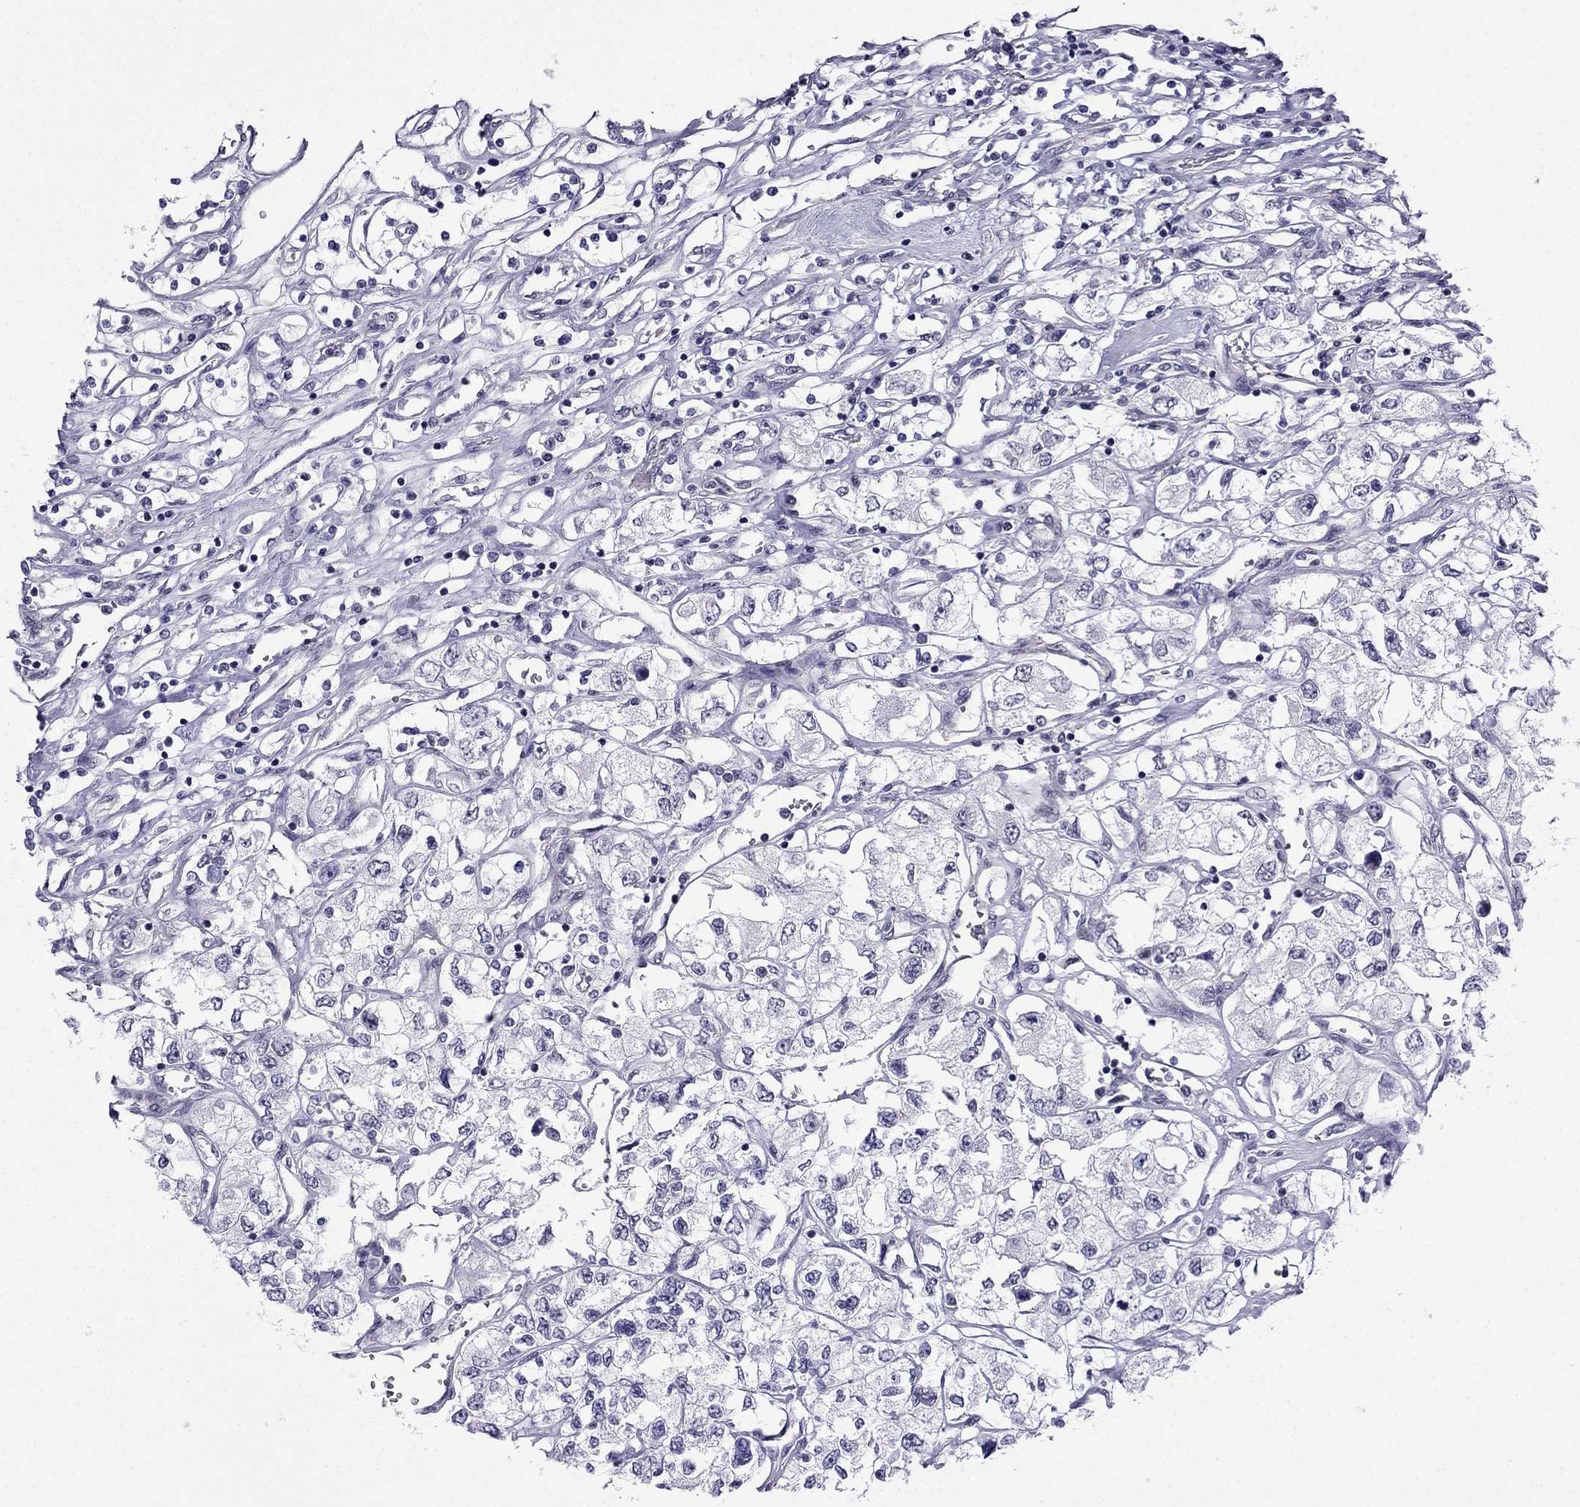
{"staining": {"intensity": "negative", "quantity": "none", "location": "none"}, "tissue": "renal cancer", "cell_type": "Tumor cells", "image_type": "cancer", "snomed": [{"axis": "morphology", "description": "Adenocarcinoma, NOS"}, {"axis": "topography", "description": "Kidney"}], "caption": "This histopathology image is of renal cancer stained with immunohistochemistry to label a protein in brown with the nuclei are counter-stained blue. There is no positivity in tumor cells.", "gene": "POM121L12", "patient": {"sex": "female", "age": 59}}